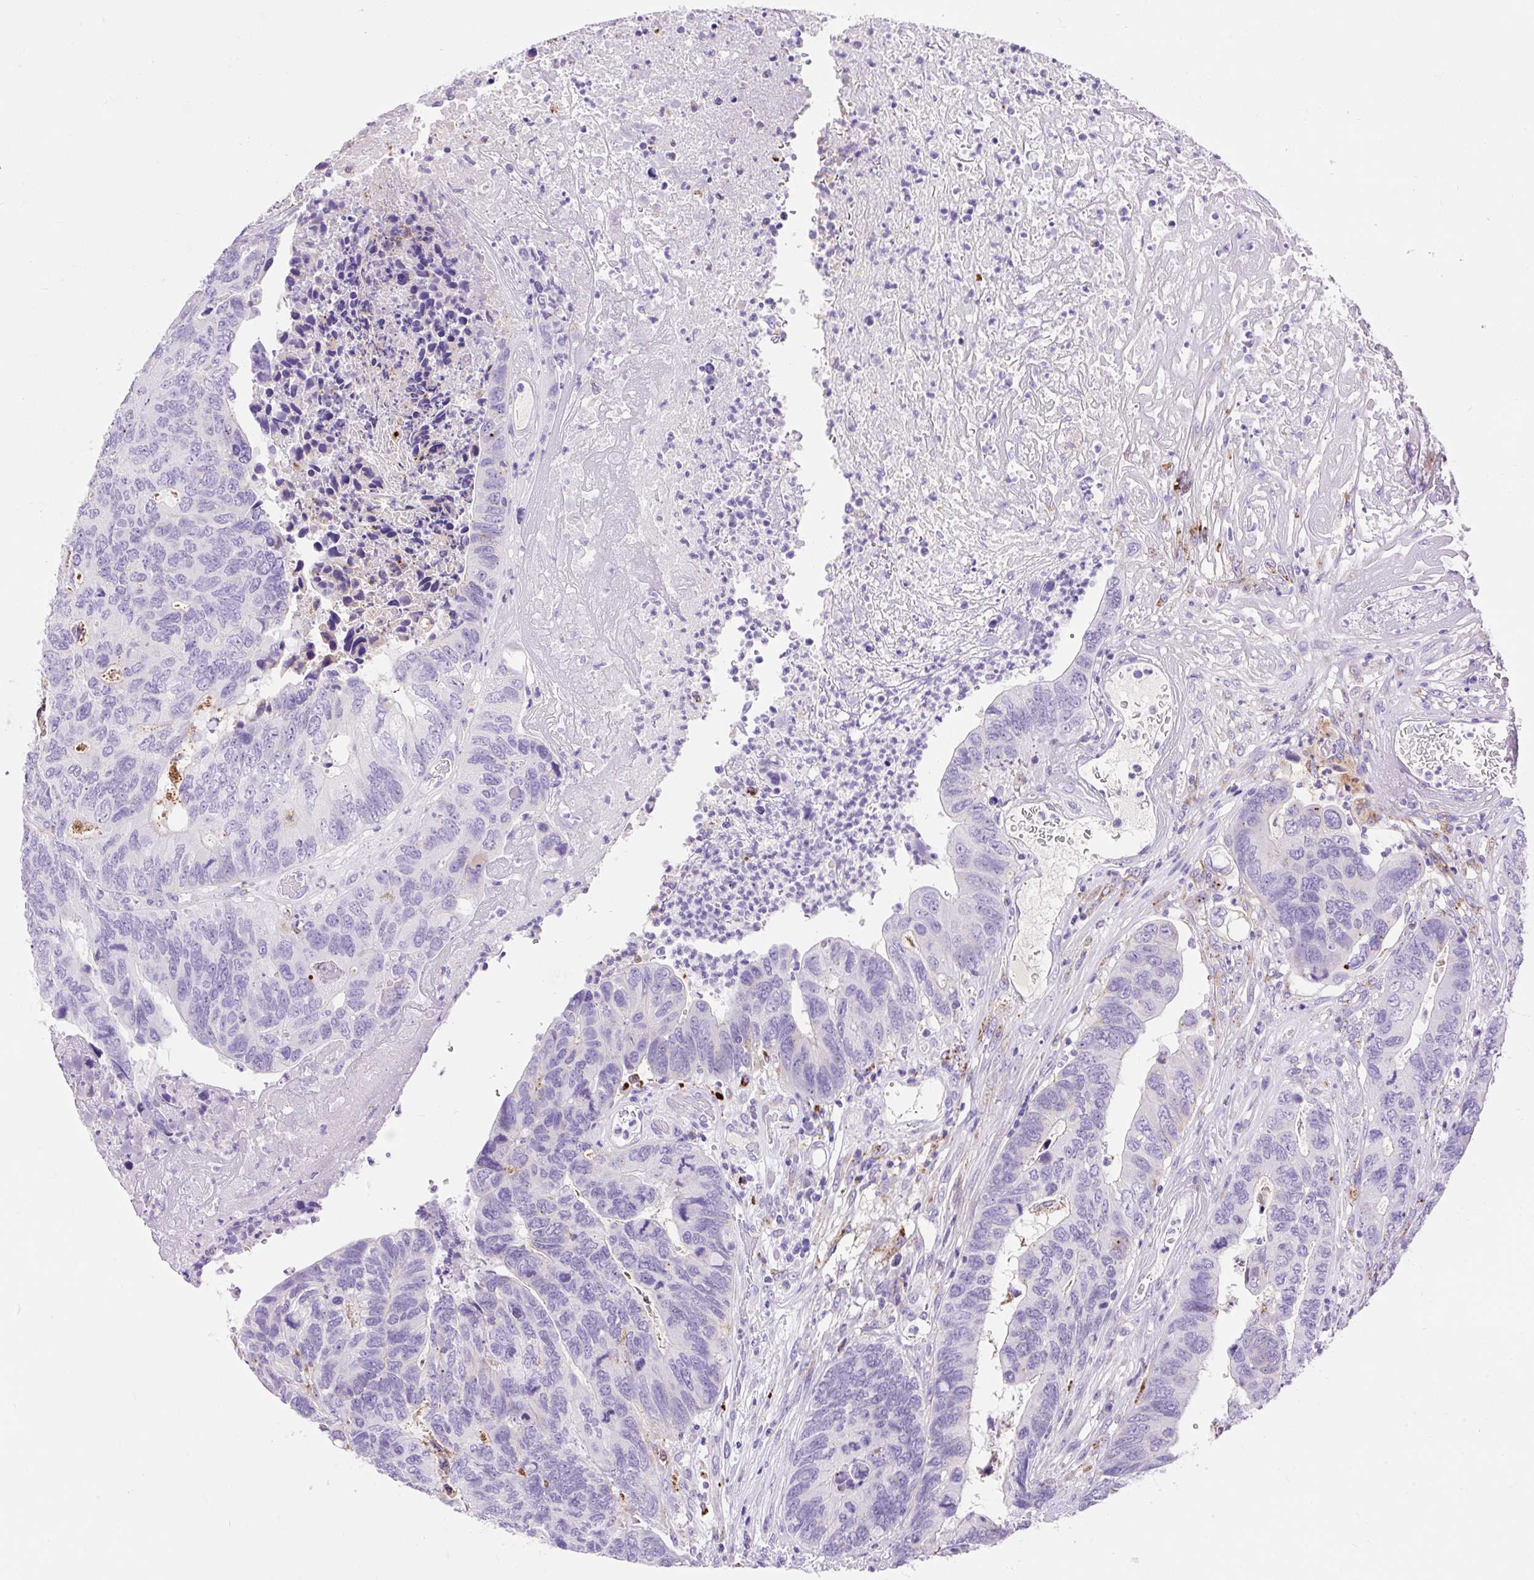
{"staining": {"intensity": "negative", "quantity": "none", "location": "none"}, "tissue": "colorectal cancer", "cell_type": "Tumor cells", "image_type": "cancer", "snomed": [{"axis": "morphology", "description": "Adenocarcinoma, NOS"}, {"axis": "topography", "description": "Colon"}], "caption": "A high-resolution histopathology image shows immunohistochemistry (IHC) staining of colorectal cancer, which shows no significant positivity in tumor cells.", "gene": "HEXB", "patient": {"sex": "female", "age": 67}}